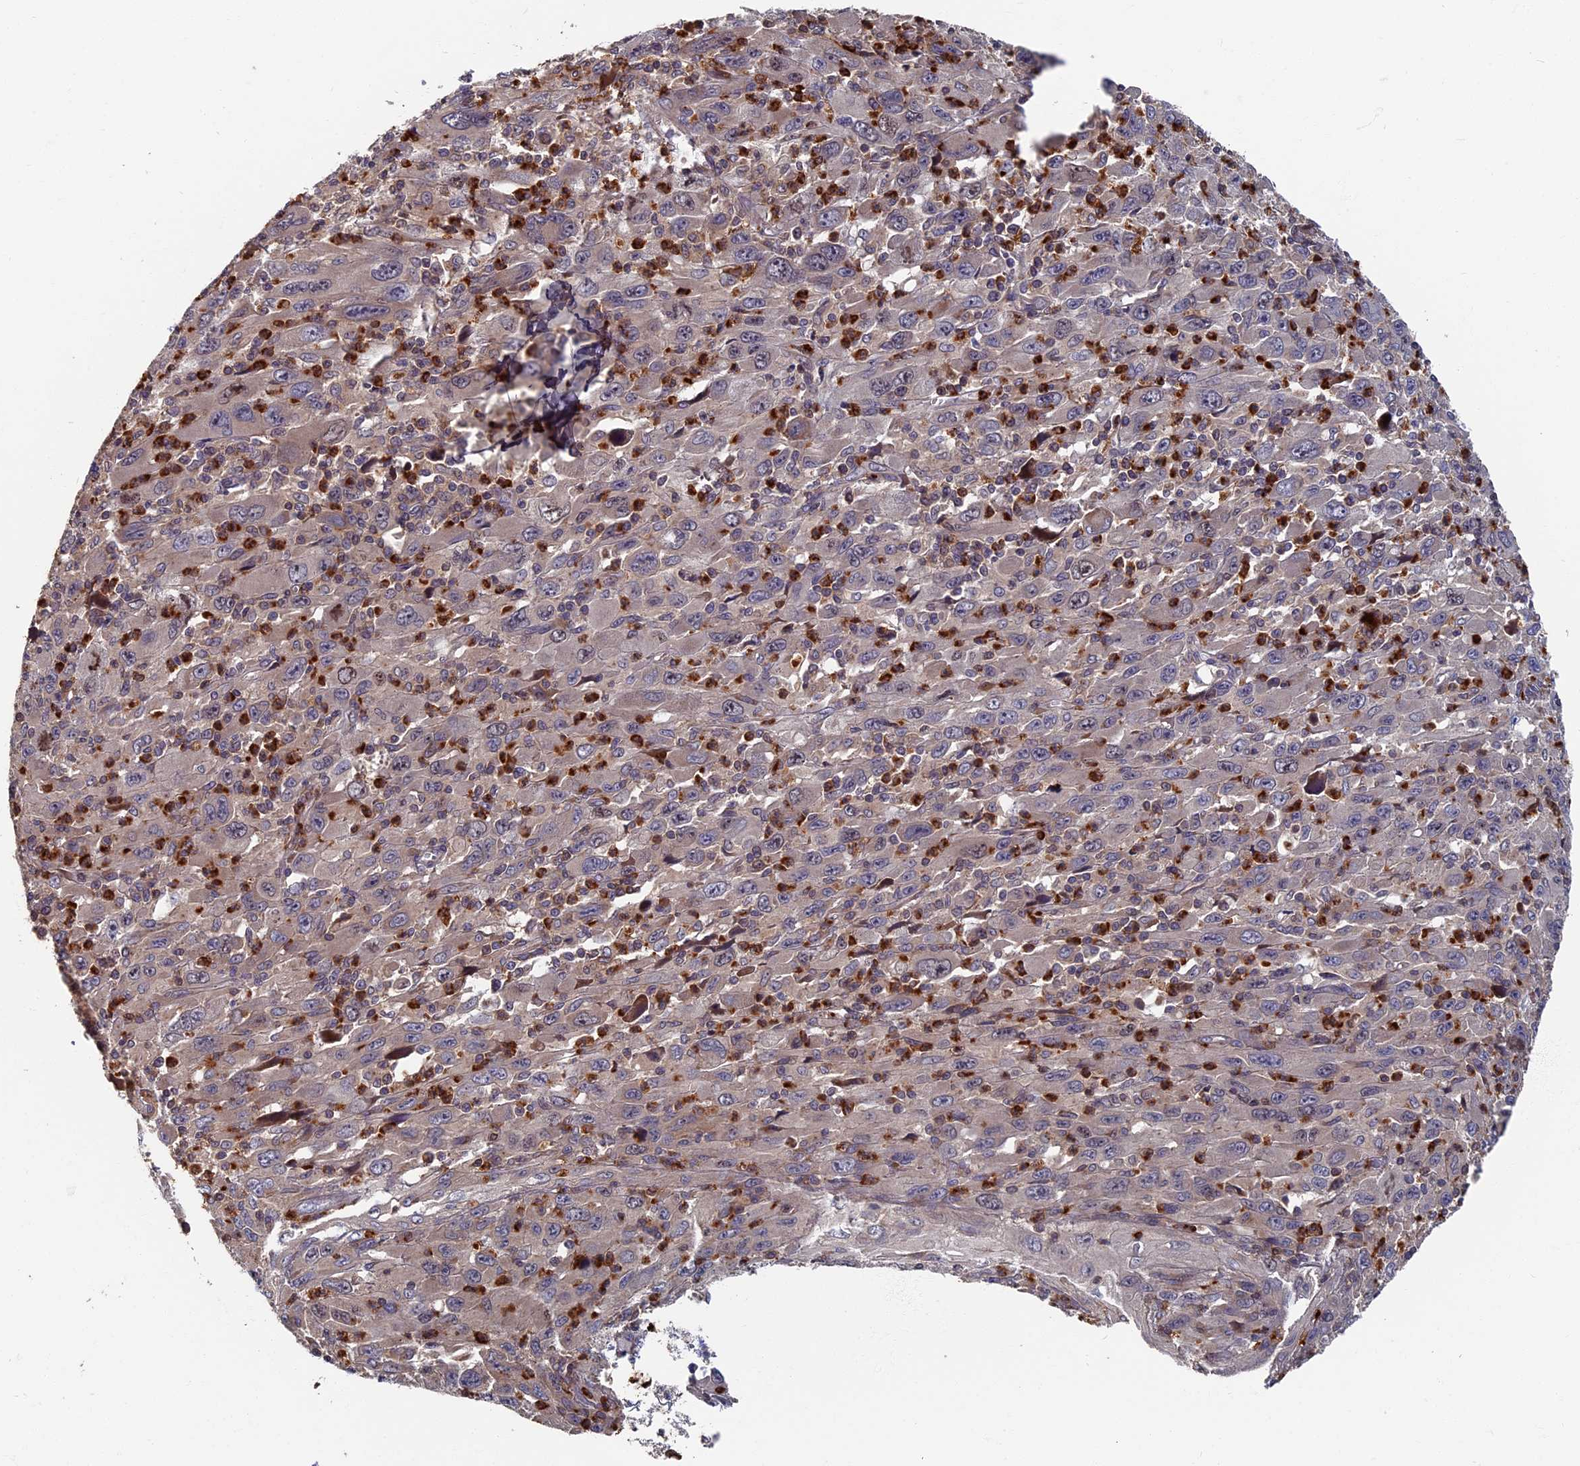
{"staining": {"intensity": "weak", "quantity": "<25%", "location": "cytoplasmic/membranous"}, "tissue": "melanoma", "cell_type": "Tumor cells", "image_type": "cancer", "snomed": [{"axis": "morphology", "description": "Malignant melanoma, Metastatic site"}, {"axis": "topography", "description": "Skin"}], "caption": "High magnification brightfield microscopy of melanoma stained with DAB (3,3'-diaminobenzidine) (brown) and counterstained with hematoxylin (blue): tumor cells show no significant staining. (DAB immunohistochemistry (IHC) with hematoxylin counter stain).", "gene": "TNK2", "patient": {"sex": "female", "age": 56}}